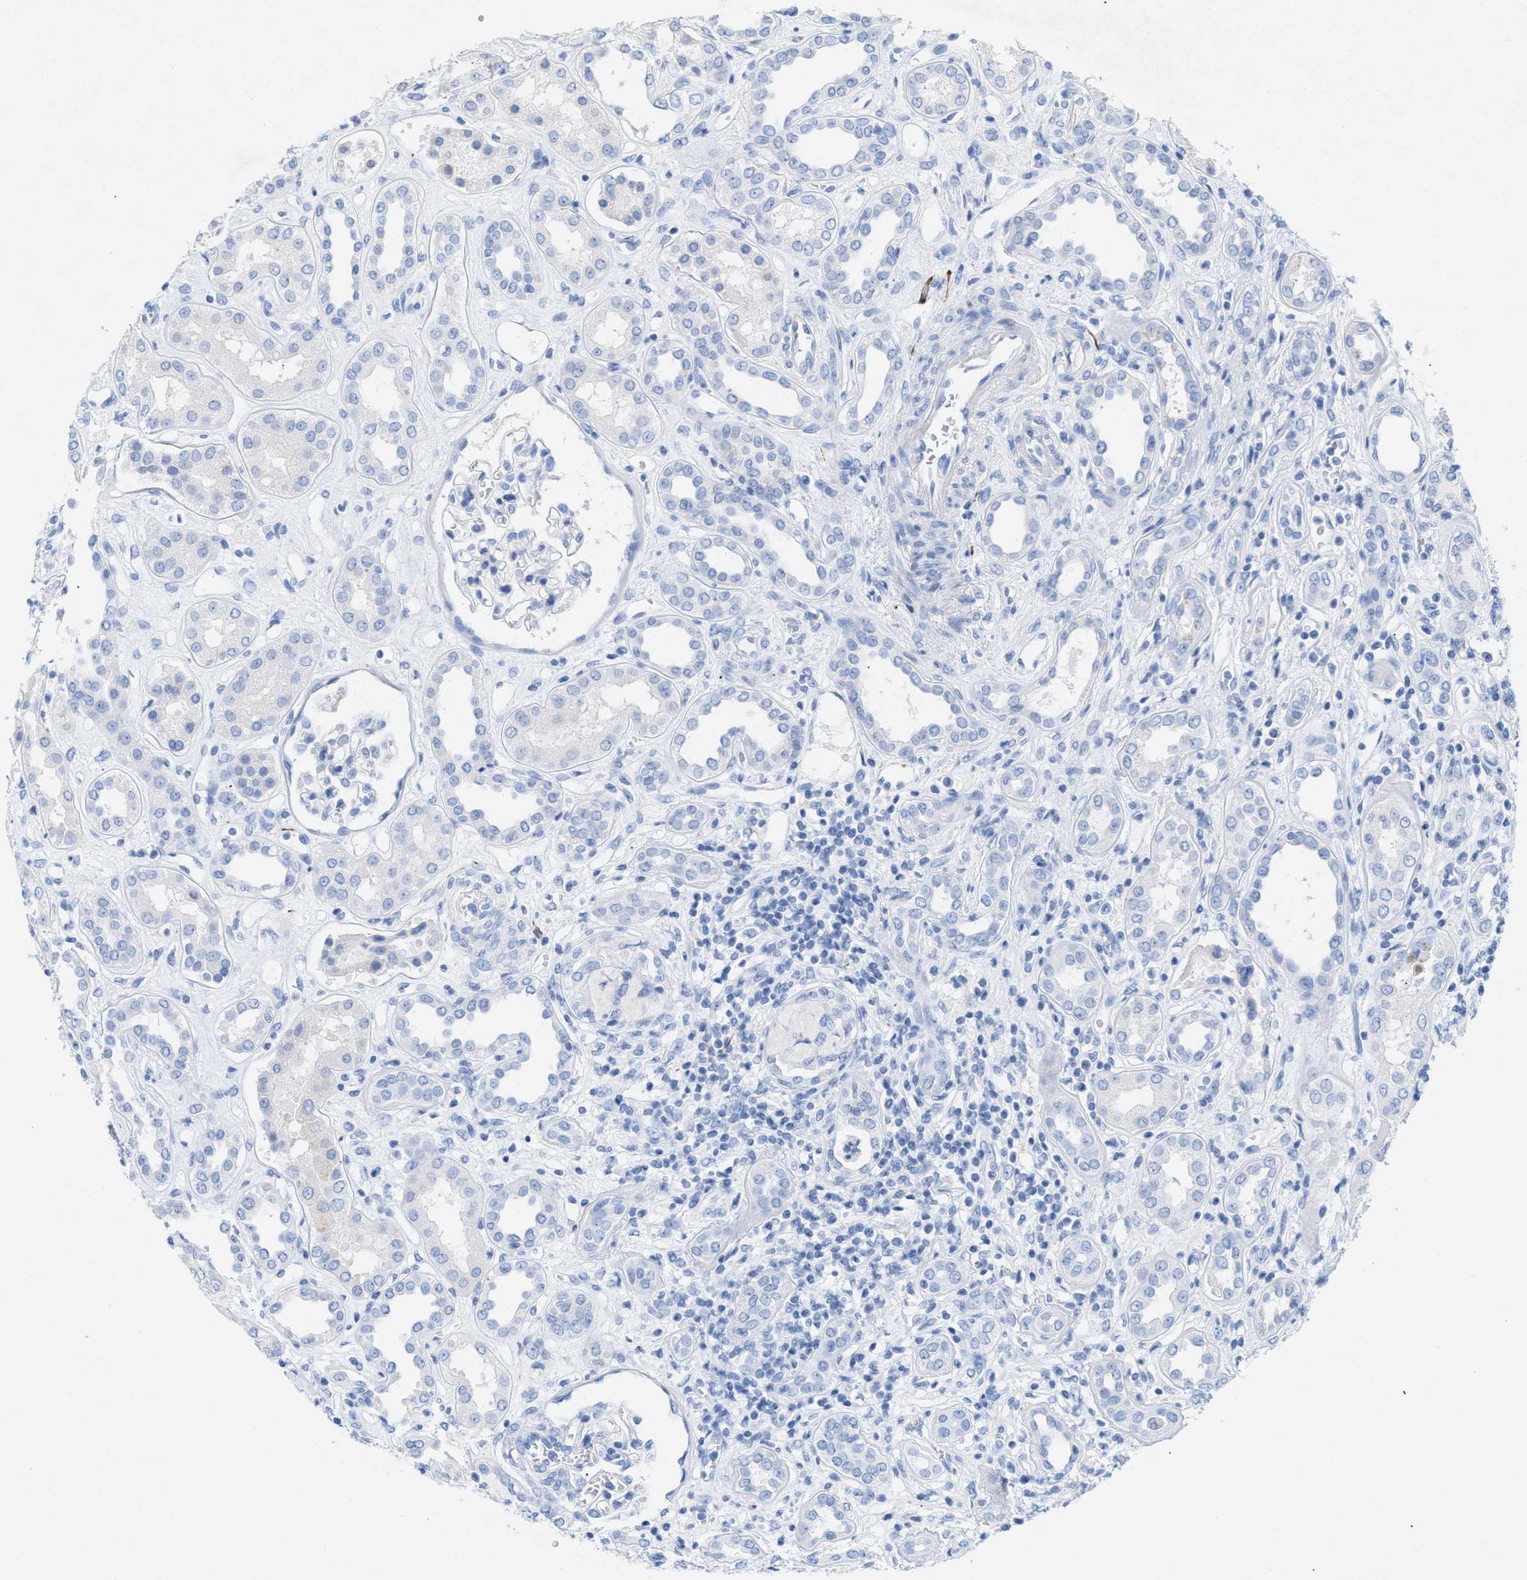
{"staining": {"intensity": "negative", "quantity": "none", "location": "none"}, "tissue": "kidney", "cell_type": "Cells in glomeruli", "image_type": "normal", "snomed": [{"axis": "morphology", "description": "Normal tissue, NOS"}, {"axis": "topography", "description": "Kidney"}], "caption": "A high-resolution image shows immunohistochemistry (IHC) staining of normal kidney, which demonstrates no significant staining in cells in glomeruli. The staining was performed using DAB to visualize the protein expression in brown, while the nuclei were stained in blue with hematoxylin (Magnification: 20x).", "gene": "ANKFN1", "patient": {"sex": "male", "age": 59}}